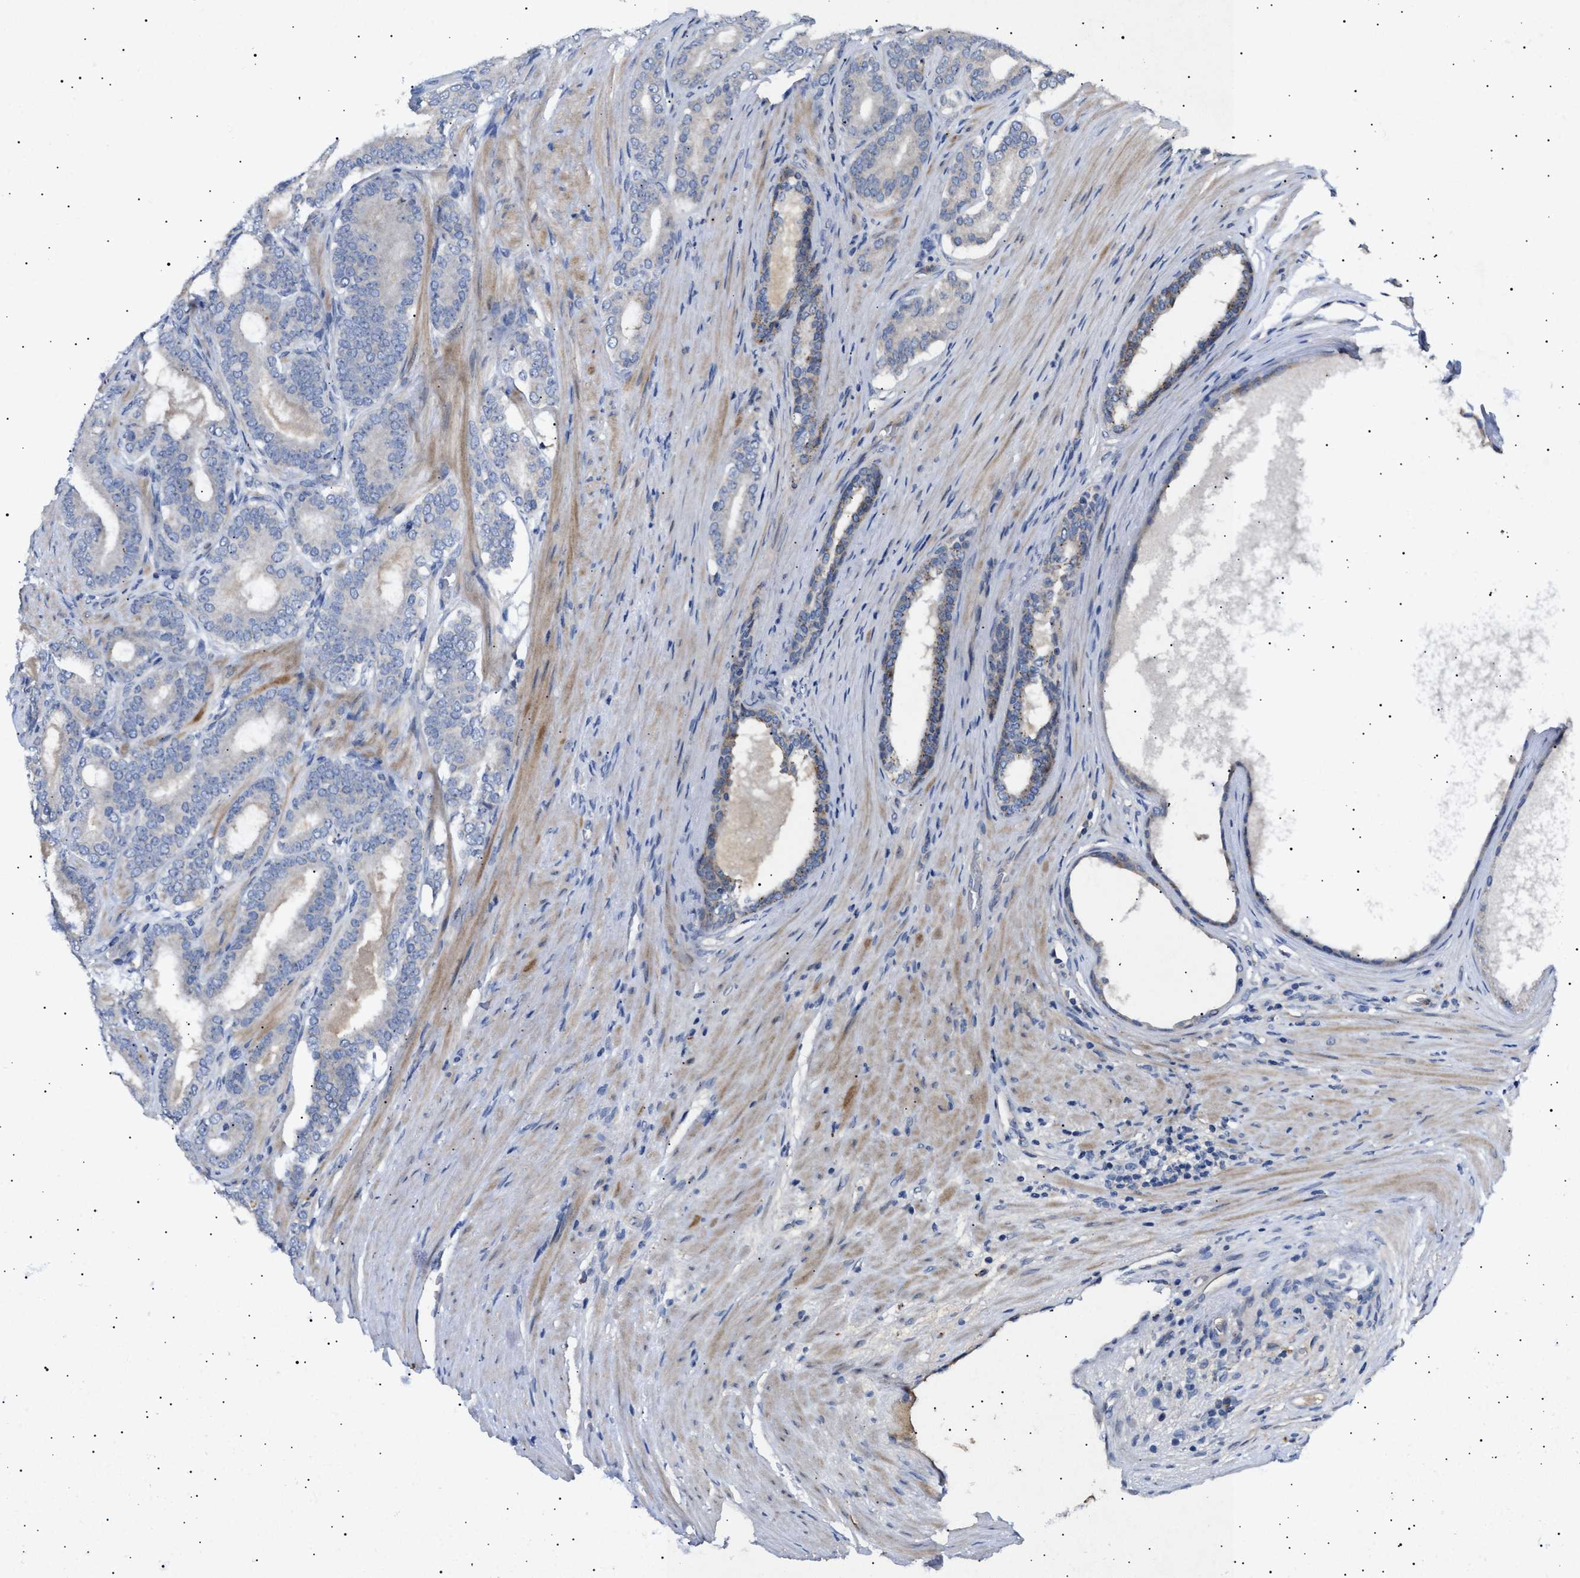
{"staining": {"intensity": "negative", "quantity": "none", "location": "none"}, "tissue": "prostate cancer", "cell_type": "Tumor cells", "image_type": "cancer", "snomed": [{"axis": "morphology", "description": "Adenocarcinoma, High grade"}, {"axis": "topography", "description": "Prostate"}], "caption": "Tumor cells are negative for protein expression in human prostate high-grade adenocarcinoma.", "gene": "SIRT5", "patient": {"sex": "male", "age": 60}}